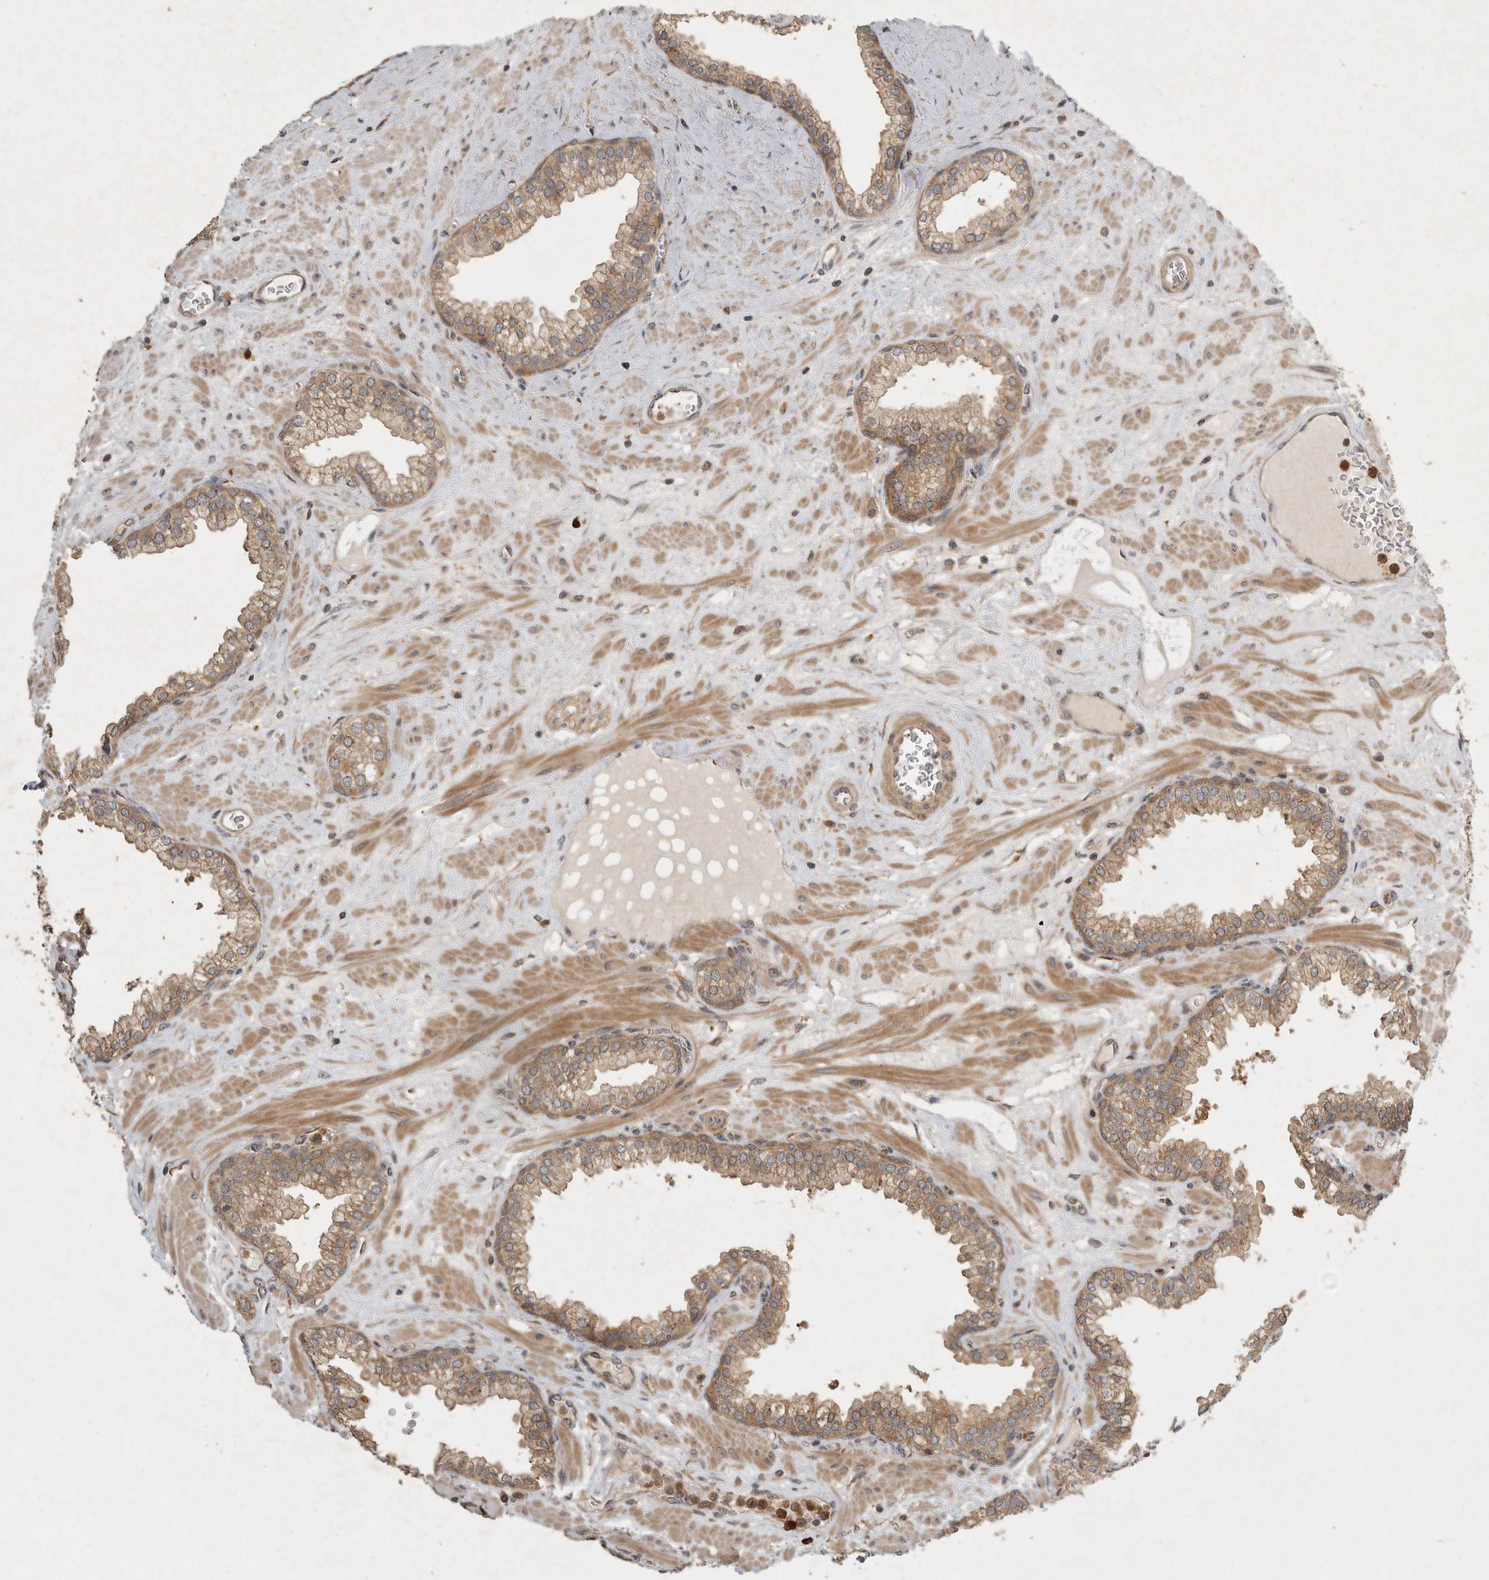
{"staining": {"intensity": "moderate", "quantity": ">75%", "location": "cytoplasmic/membranous"}, "tissue": "prostate", "cell_type": "Glandular cells", "image_type": "normal", "snomed": [{"axis": "morphology", "description": "Normal tissue, NOS"}, {"axis": "morphology", "description": "Urothelial carcinoma, Low grade"}, {"axis": "topography", "description": "Urinary bladder"}, {"axis": "topography", "description": "Prostate"}], "caption": "Prostate stained with a protein marker exhibits moderate staining in glandular cells.", "gene": "VEPH1", "patient": {"sex": "male", "age": 60}}